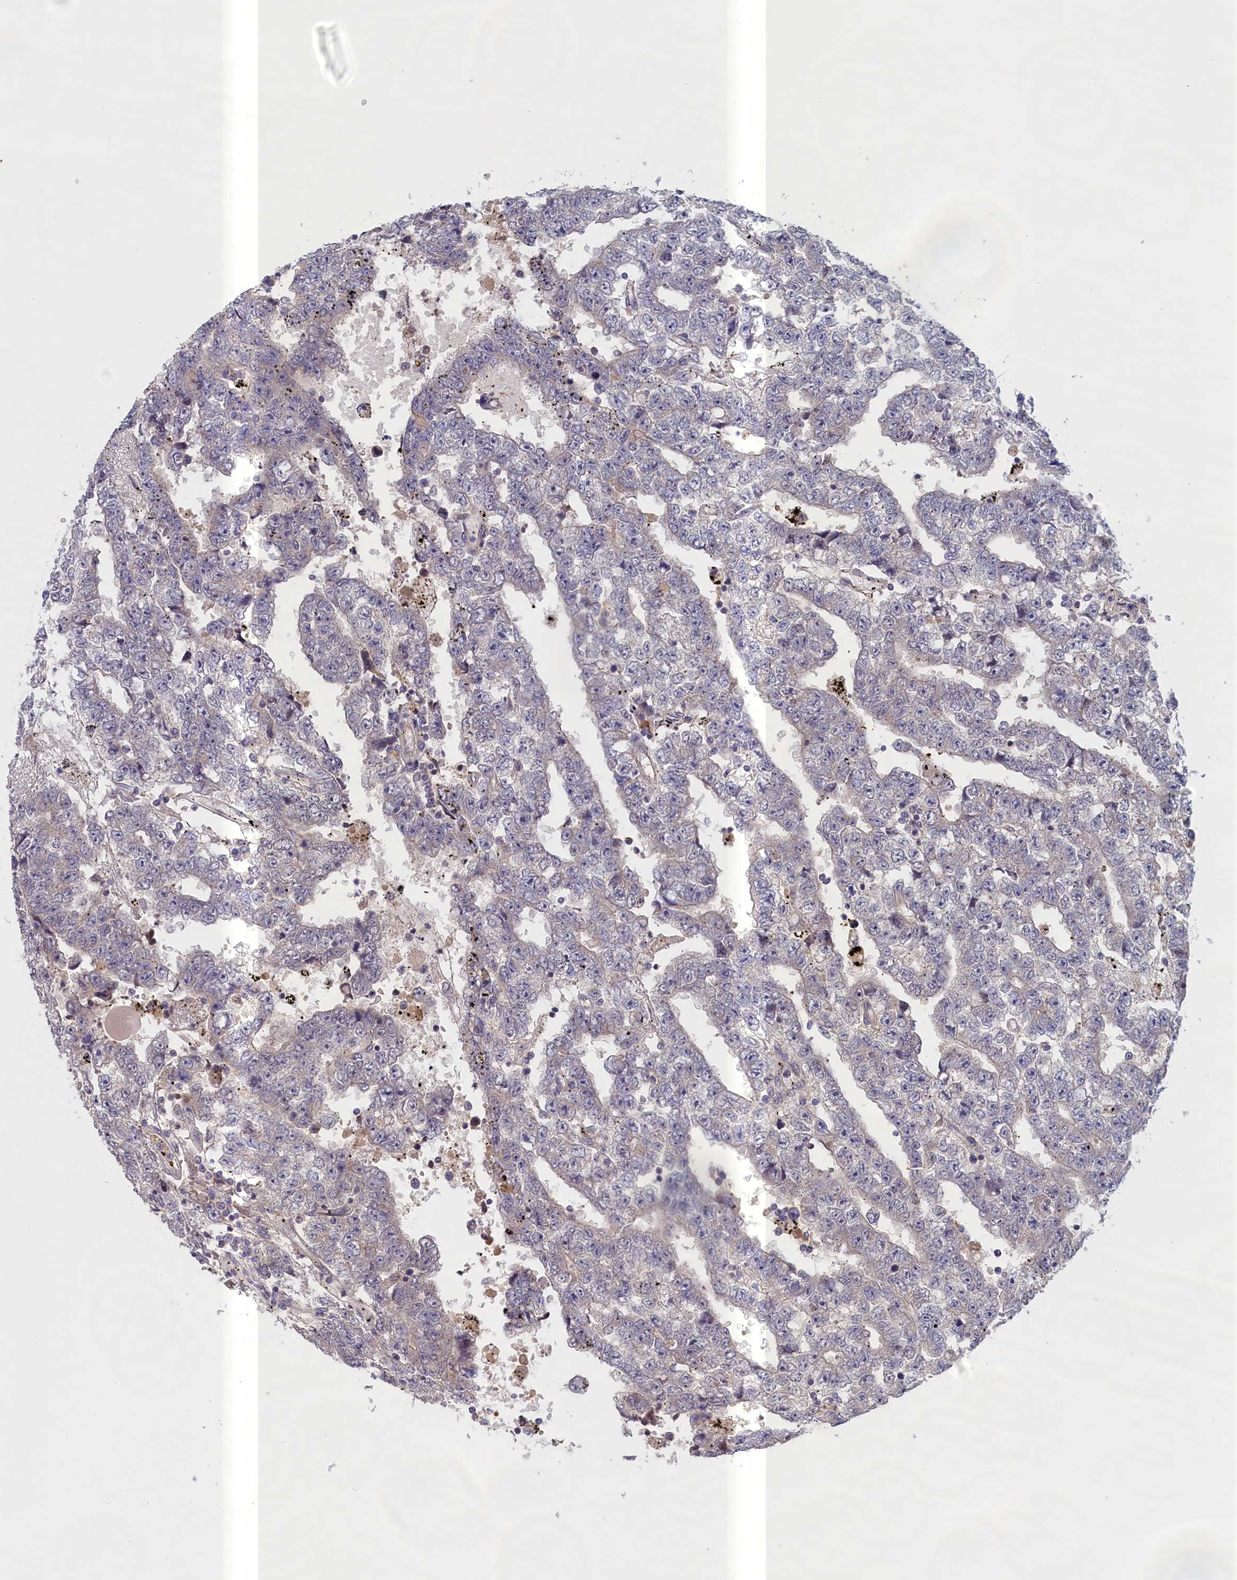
{"staining": {"intensity": "weak", "quantity": "<25%", "location": "cytoplasmic/membranous"}, "tissue": "testis cancer", "cell_type": "Tumor cells", "image_type": "cancer", "snomed": [{"axis": "morphology", "description": "Carcinoma, Embryonal, NOS"}, {"axis": "topography", "description": "Testis"}], "caption": "The immunohistochemistry image has no significant positivity in tumor cells of embryonal carcinoma (testis) tissue.", "gene": "IGFALS", "patient": {"sex": "male", "age": 25}}